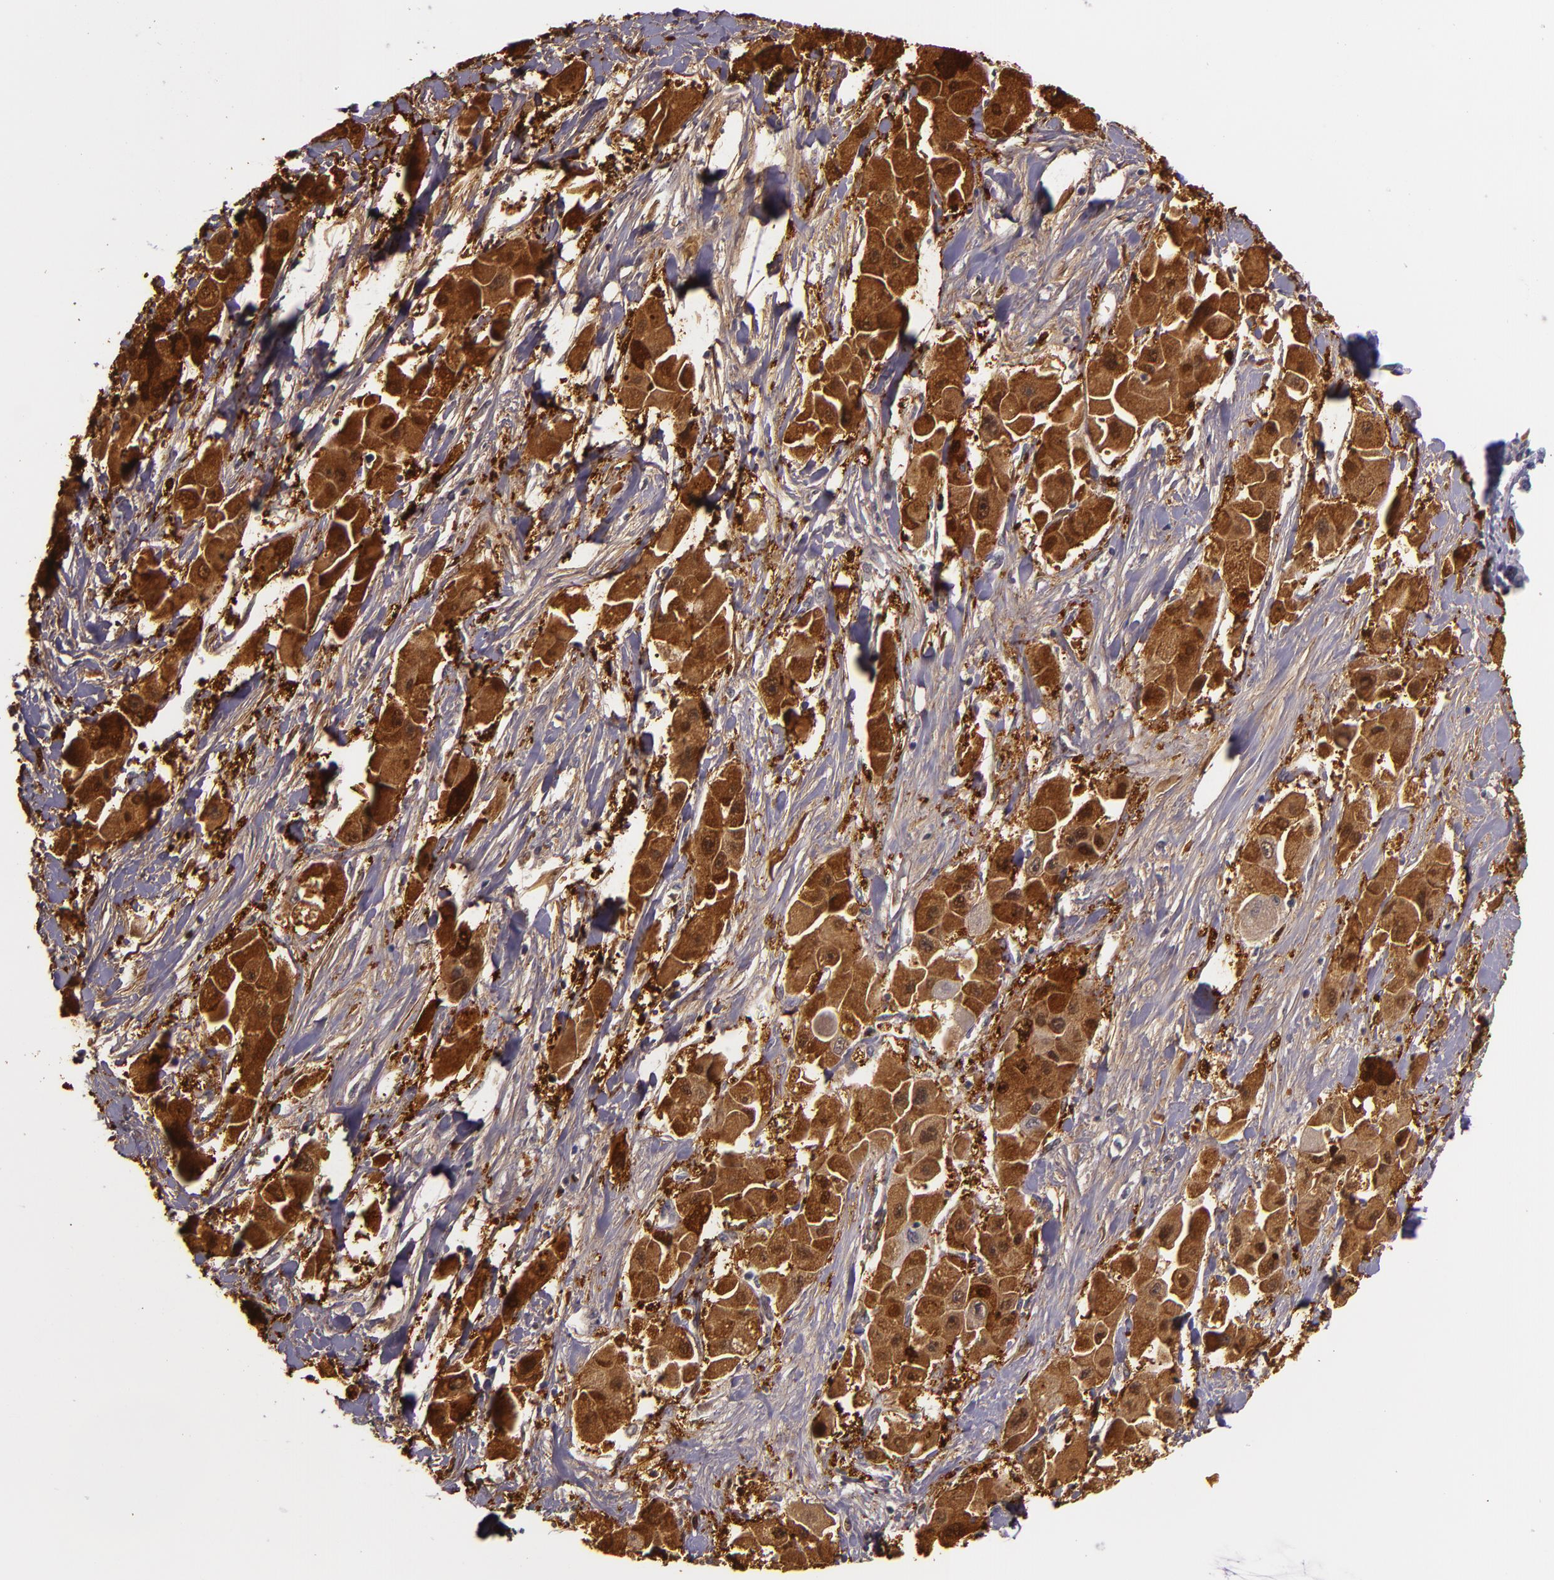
{"staining": {"intensity": "strong", "quantity": ">75%", "location": "cytoplasmic/membranous,nuclear"}, "tissue": "liver cancer", "cell_type": "Tumor cells", "image_type": "cancer", "snomed": [{"axis": "morphology", "description": "Carcinoma, Hepatocellular, NOS"}, {"axis": "topography", "description": "Liver"}], "caption": "Strong cytoplasmic/membranous and nuclear staining is appreciated in approximately >75% of tumor cells in liver hepatocellular carcinoma.", "gene": "MT1A", "patient": {"sex": "male", "age": 24}}